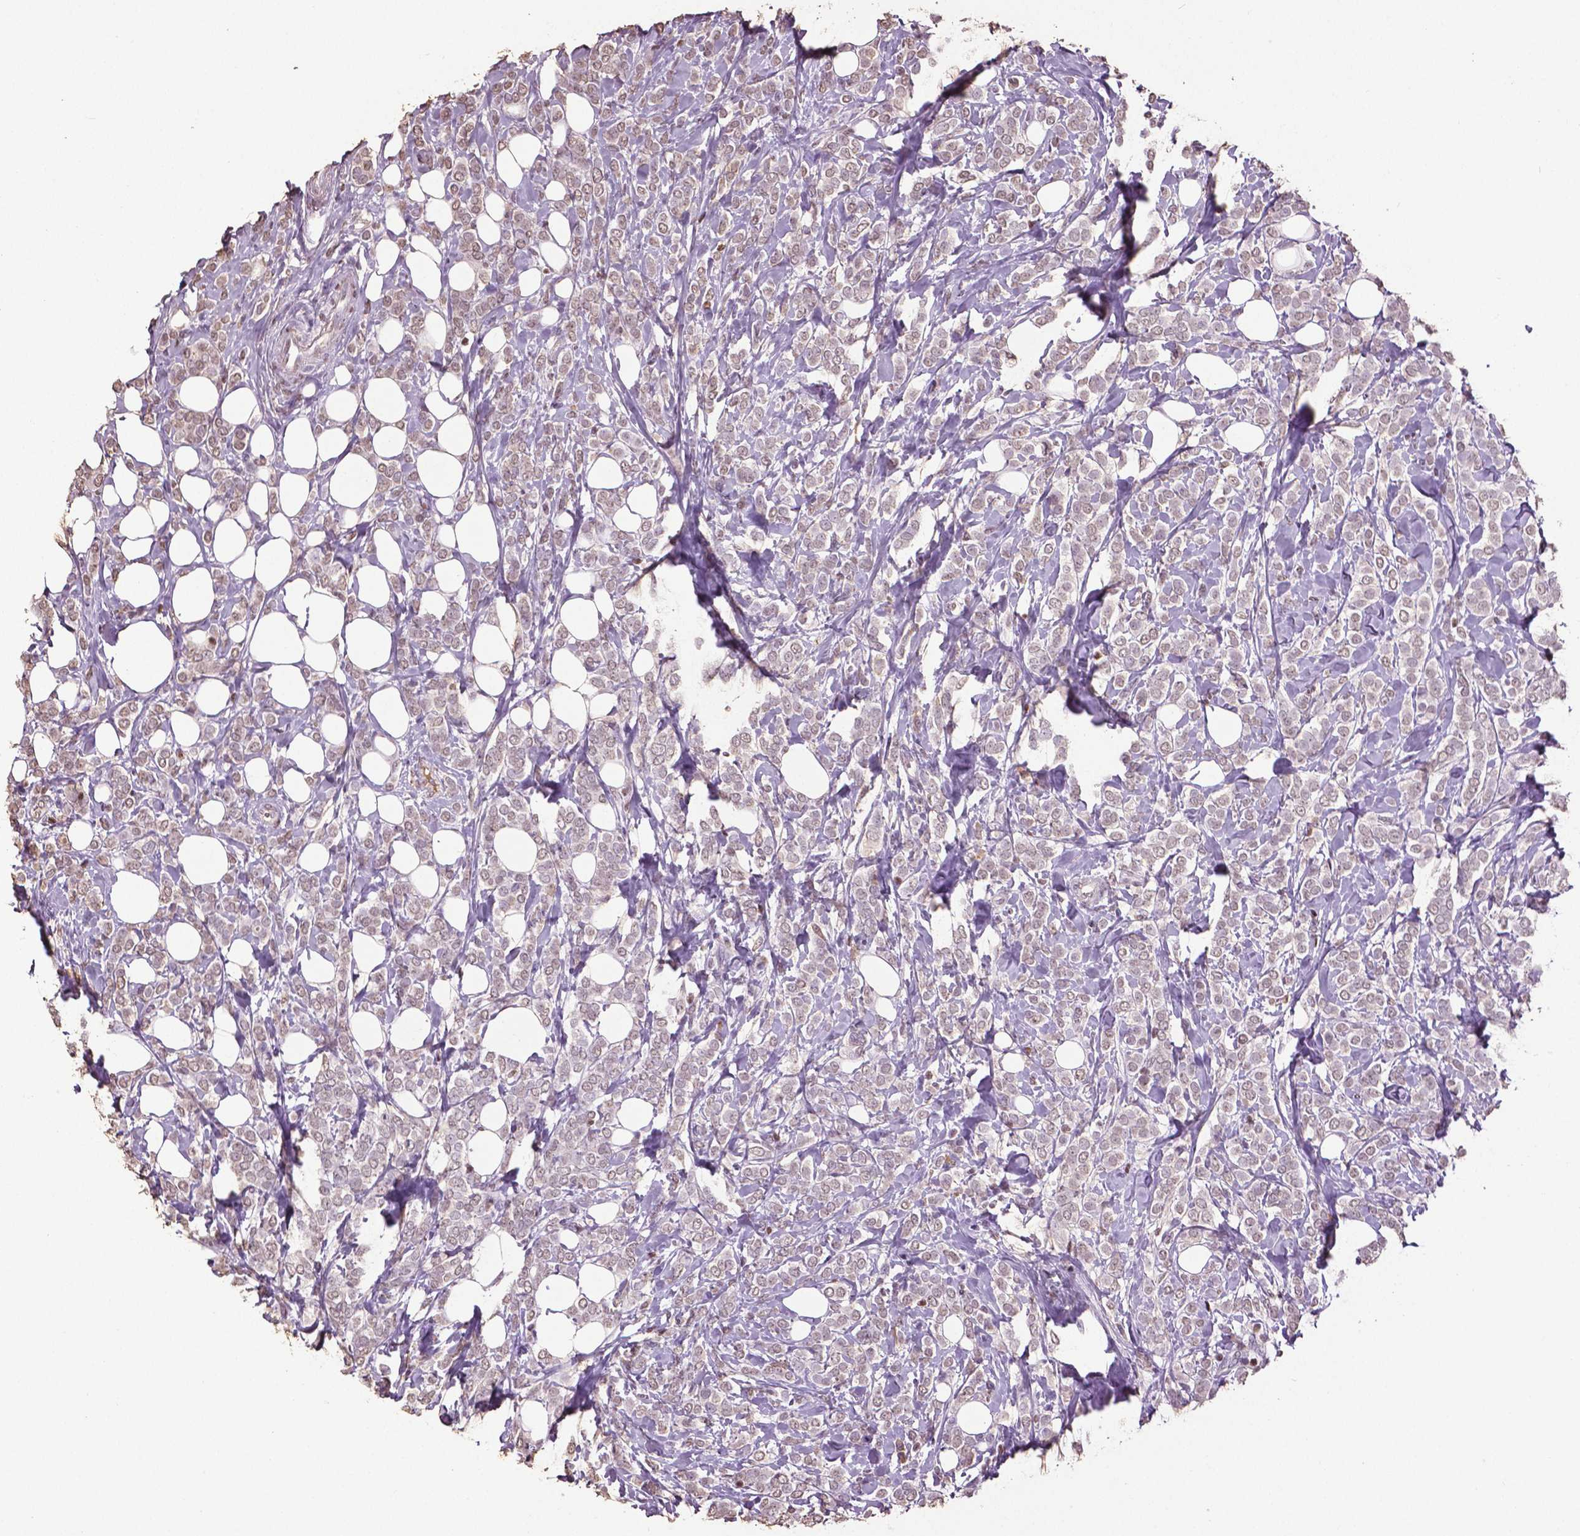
{"staining": {"intensity": "negative", "quantity": "none", "location": "none"}, "tissue": "breast cancer", "cell_type": "Tumor cells", "image_type": "cancer", "snomed": [{"axis": "morphology", "description": "Lobular carcinoma"}, {"axis": "topography", "description": "Breast"}], "caption": "Immunohistochemistry of breast cancer shows no expression in tumor cells. (DAB (3,3'-diaminobenzidine) IHC with hematoxylin counter stain).", "gene": "RUNX3", "patient": {"sex": "female", "age": 49}}